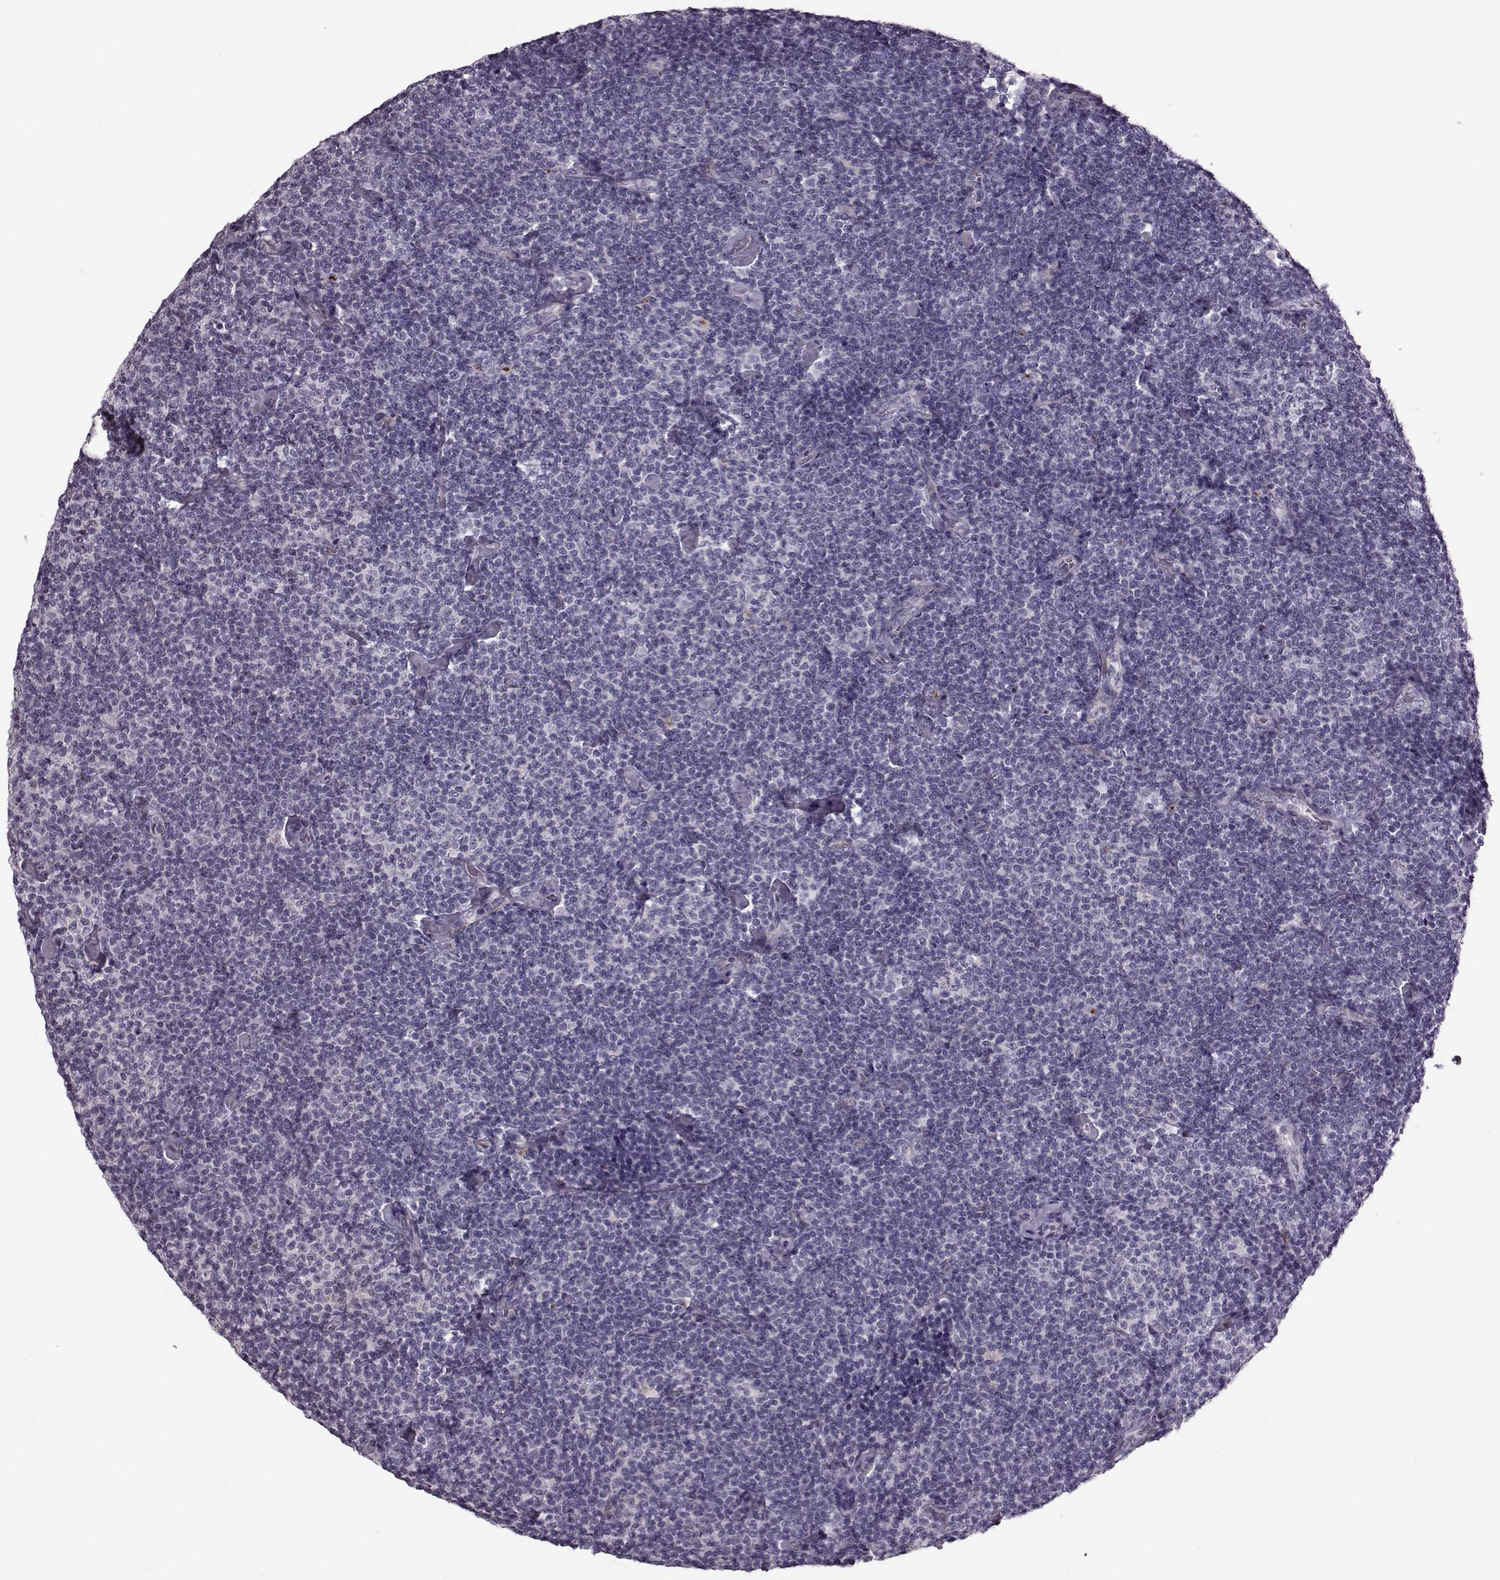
{"staining": {"intensity": "negative", "quantity": "none", "location": "none"}, "tissue": "lymphoma", "cell_type": "Tumor cells", "image_type": "cancer", "snomed": [{"axis": "morphology", "description": "Malignant lymphoma, non-Hodgkin's type, Low grade"}, {"axis": "topography", "description": "Lymph node"}], "caption": "This is an IHC image of human lymphoma. There is no staining in tumor cells.", "gene": "SNTG1", "patient": {"sex": "male", "age": 81}}